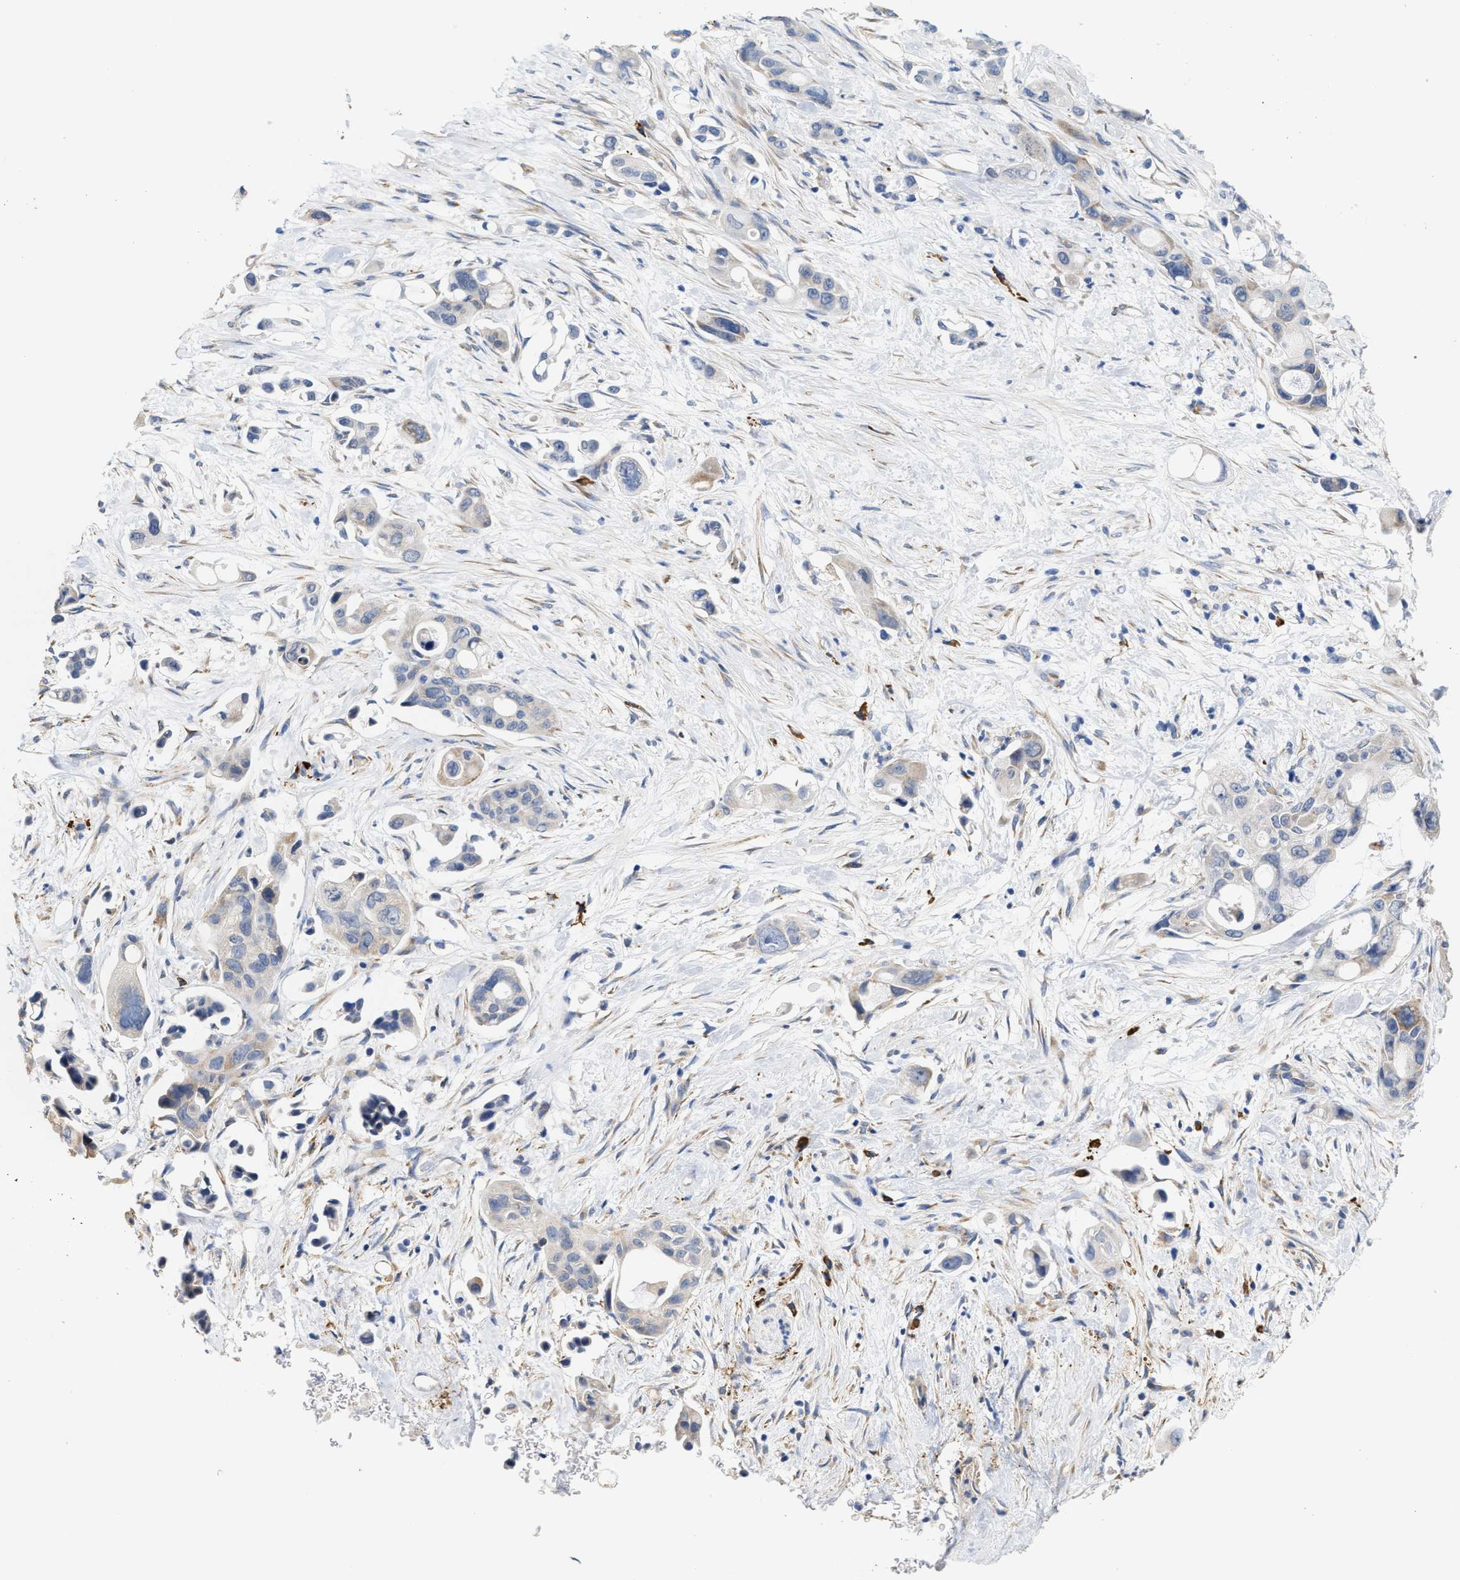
{"staining": {"intensity": "negative", "quantity": "none", "location": "none"}, "tissue": "pancreatic cancer", "cell_type": "Tumor cells", "image_type": "cancer", "snomed": [{"axis": "morphology", "description": "Adenocarcinoma, NOS"}, {"axis": "topography", "description": "Pancreas"}], "caption": "An image of human adenocarcinoma (pancreatic) is negative for staining in tumor cells.", "gene": "RYR2", "patient": {"sex": "male", "age": 53}}